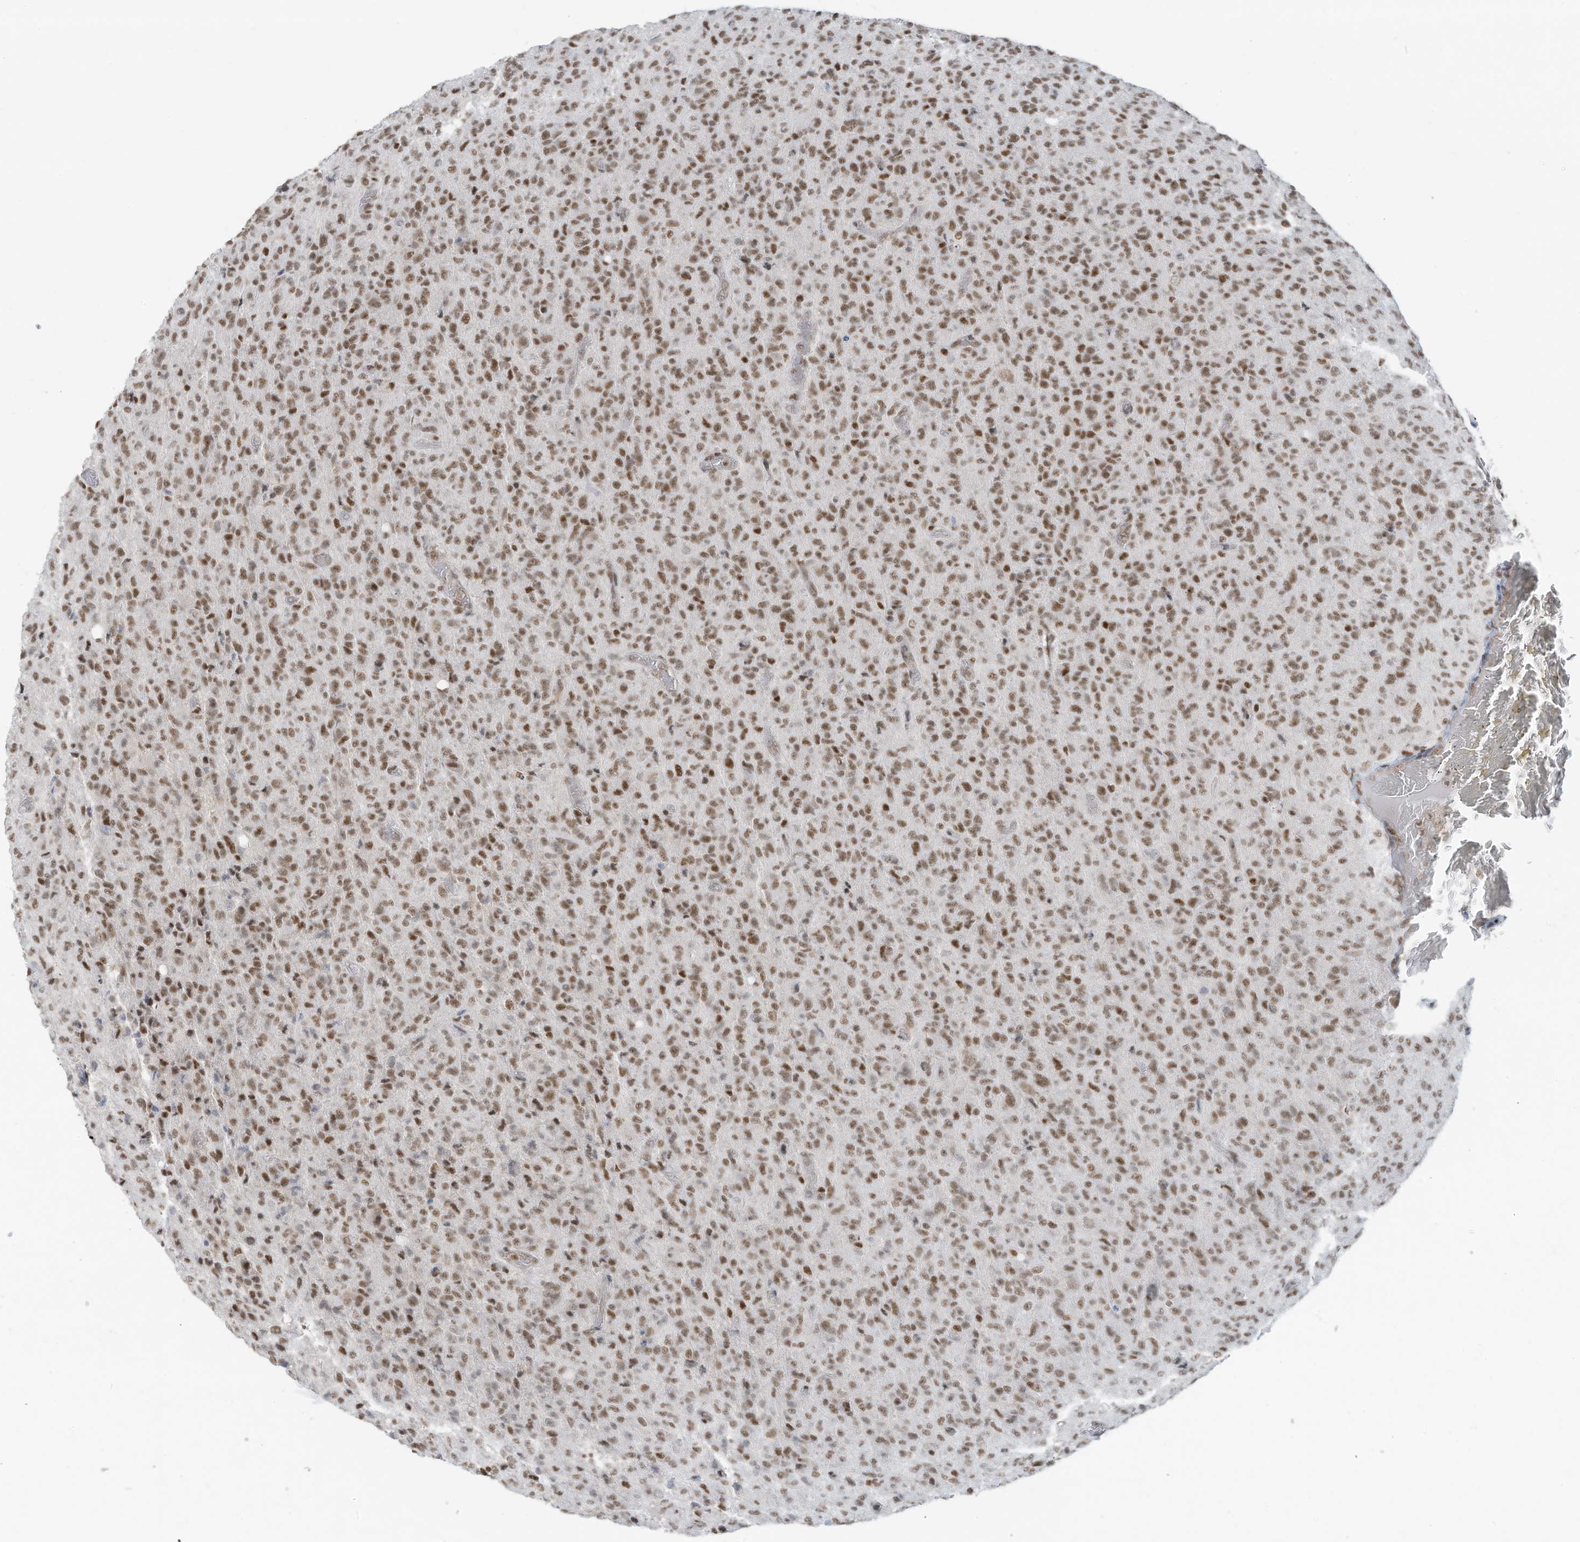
{"staining": {"intensity": "moderate", "quantity": ">75%", "location": "nuclear"}, "tissue": "glioma", "cell_type": "Tumor cells", "image_type": "cancer", "snomed": [{"axis": "morphology", "description": "Glioma, malignant, High grade"}, {"axis": "topography", "description": "Brain"}], "caption": "Protein analysis of glioma tissue reveals moderate nuclear staining in approximately >75% of tumor cells.", "gene": "DBR1", "patient": {"sex": "female", "age": 57}}